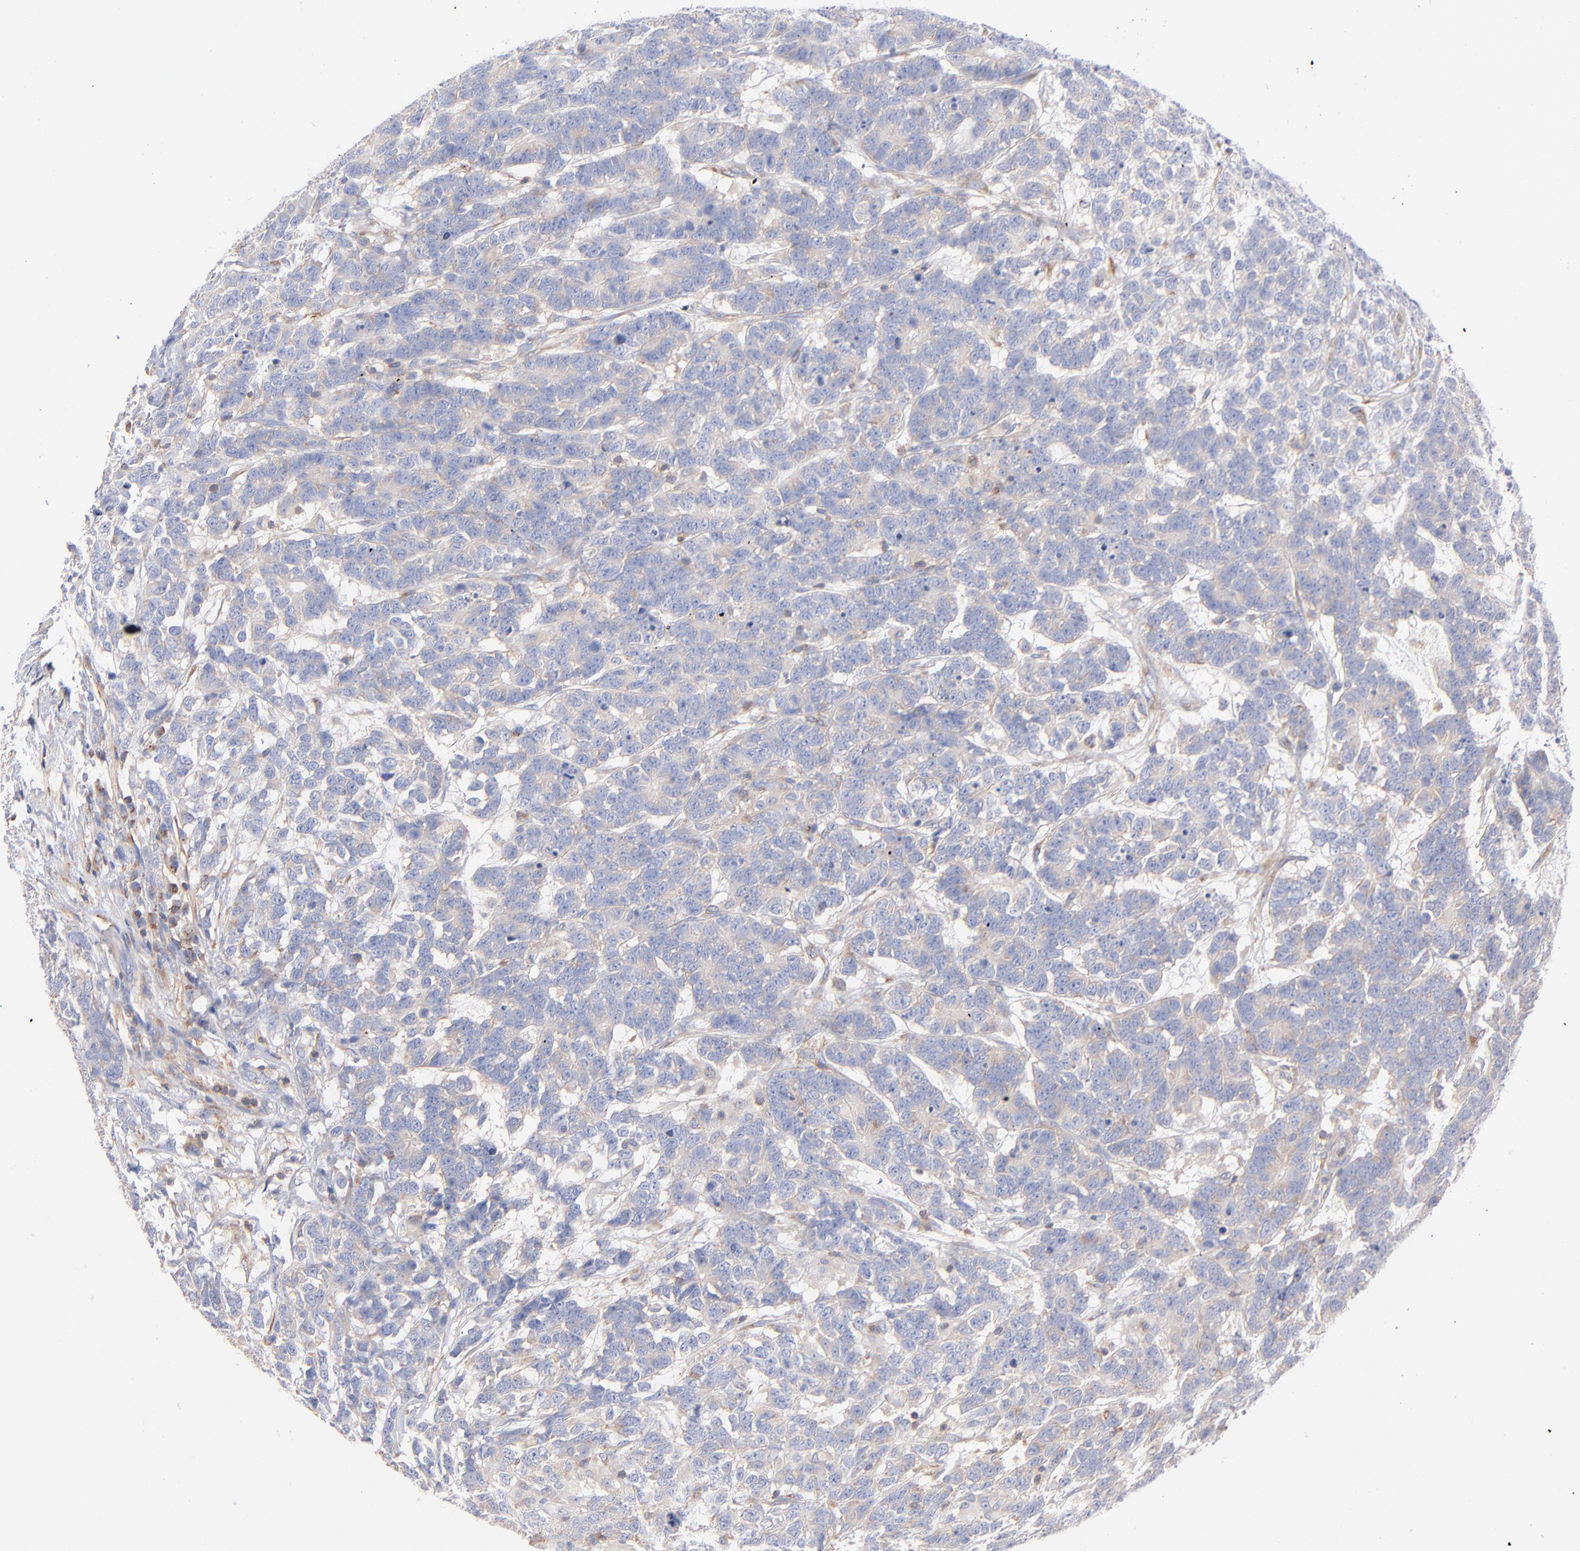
{"staining": {"intensity": "weak", "quantity": "25%-75%", "location": "cytoplasmic/membranous"}, "tissue": "testis cancer", "cell_type": "Tumor cells", "image_type": "cancer", "snomed": [{"axis": "morphology", "description": "Carcinoma, Embryonal, NOS"}, {"axis": "topography", "description": "Testis"}], "caption": "The histopathology image displays staining of testis cancer (embryonal carcinoma), revealing weak cytoplasmic/membranous protein positivity (brown color) within tumor cells.", "gene": "SEPTIN6", "patient": {"sex": "male", "age": 26}}